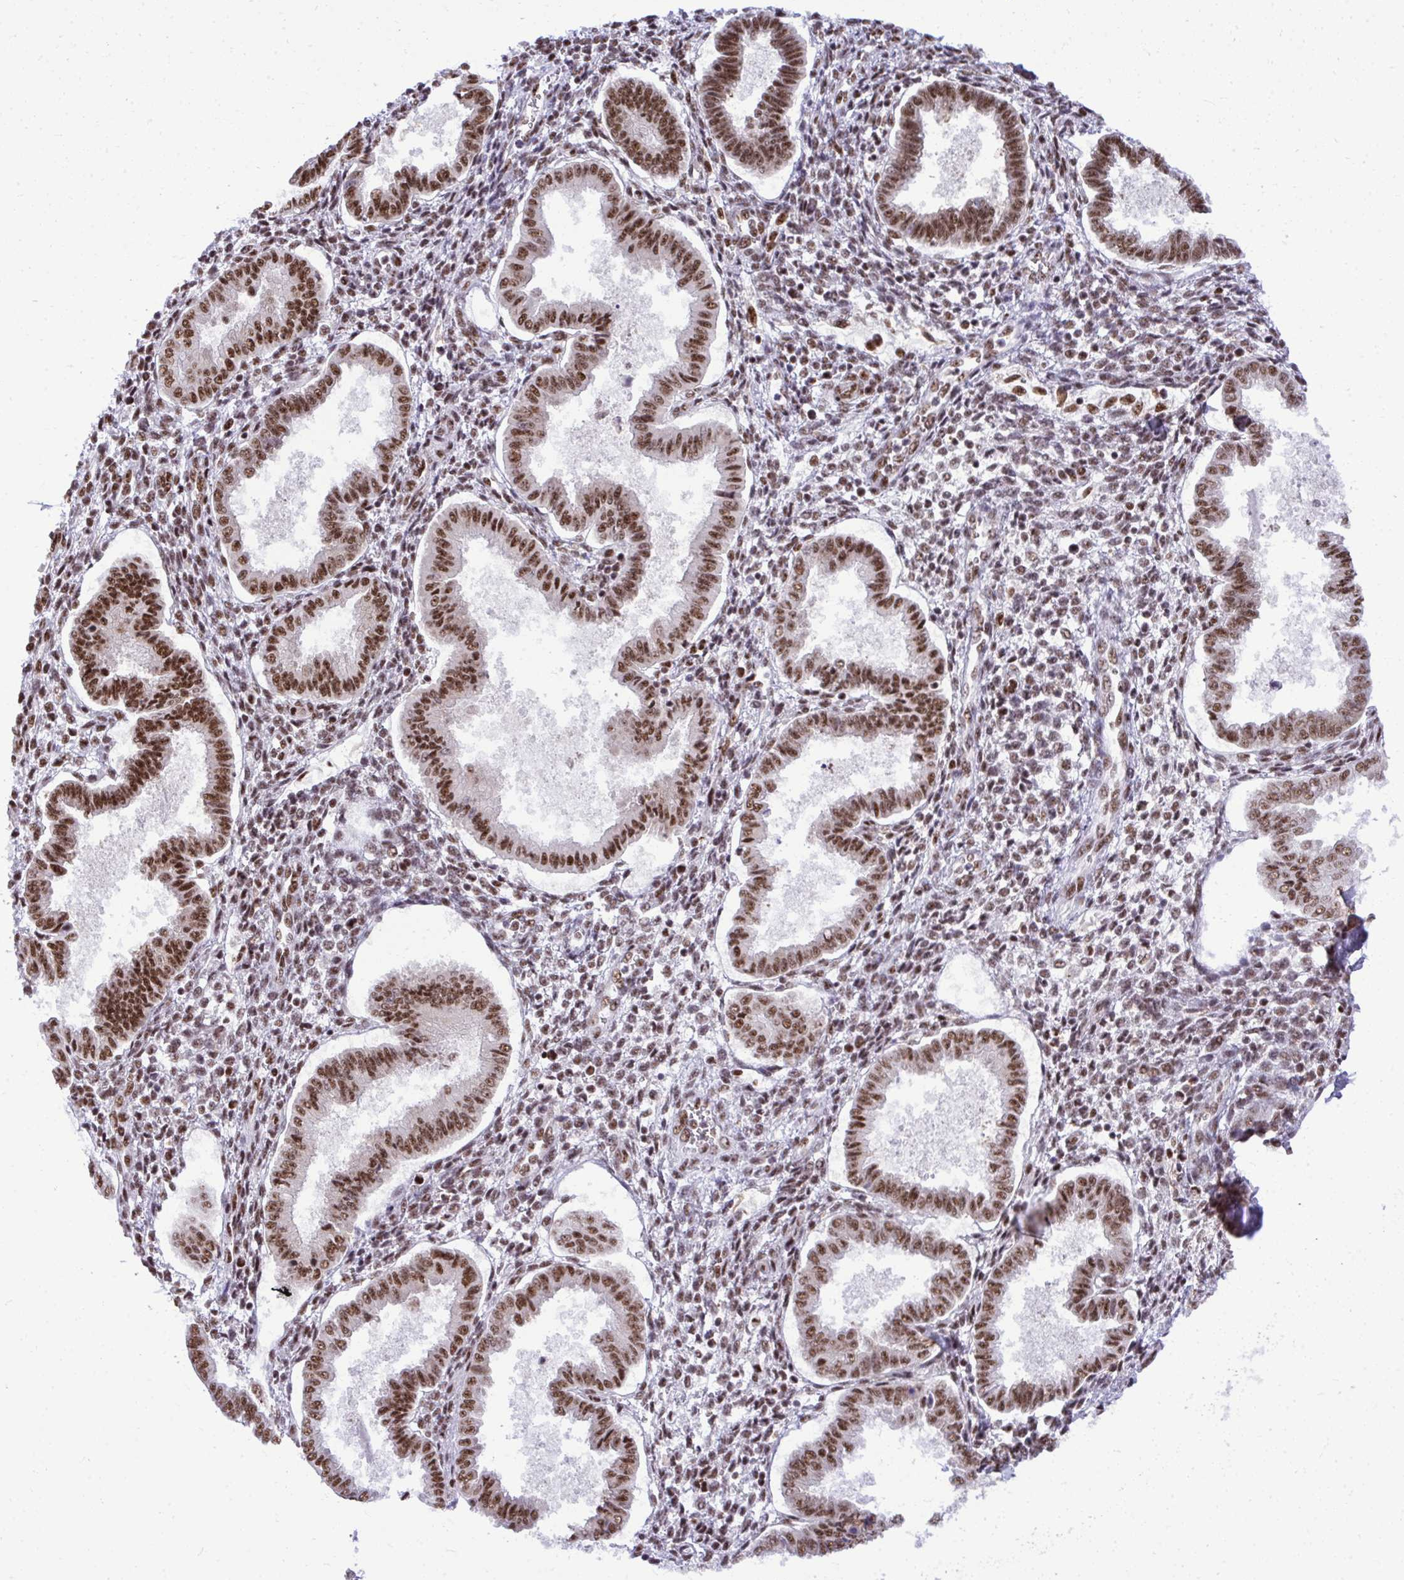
{"staining": {"intensity": "moderate", "quantity": ">75%", "location": "nuclear"}, "tissue": "endometrium", "cell_type": "Cells in endometrial stroma", "image_type": "normal", "snomed": [{"axis": "morphology", "description": "Normal tissue, NOS"}, {"axis": "topography", "description": "Endometrium"}], "caption": "Moderate nuclear positivity is appreciated in approximately >75% of cells in endometrial stroma in unremarkable endometrium.", "gene": "PRPF19", "patient": {"sex": "female", "age": 24}}